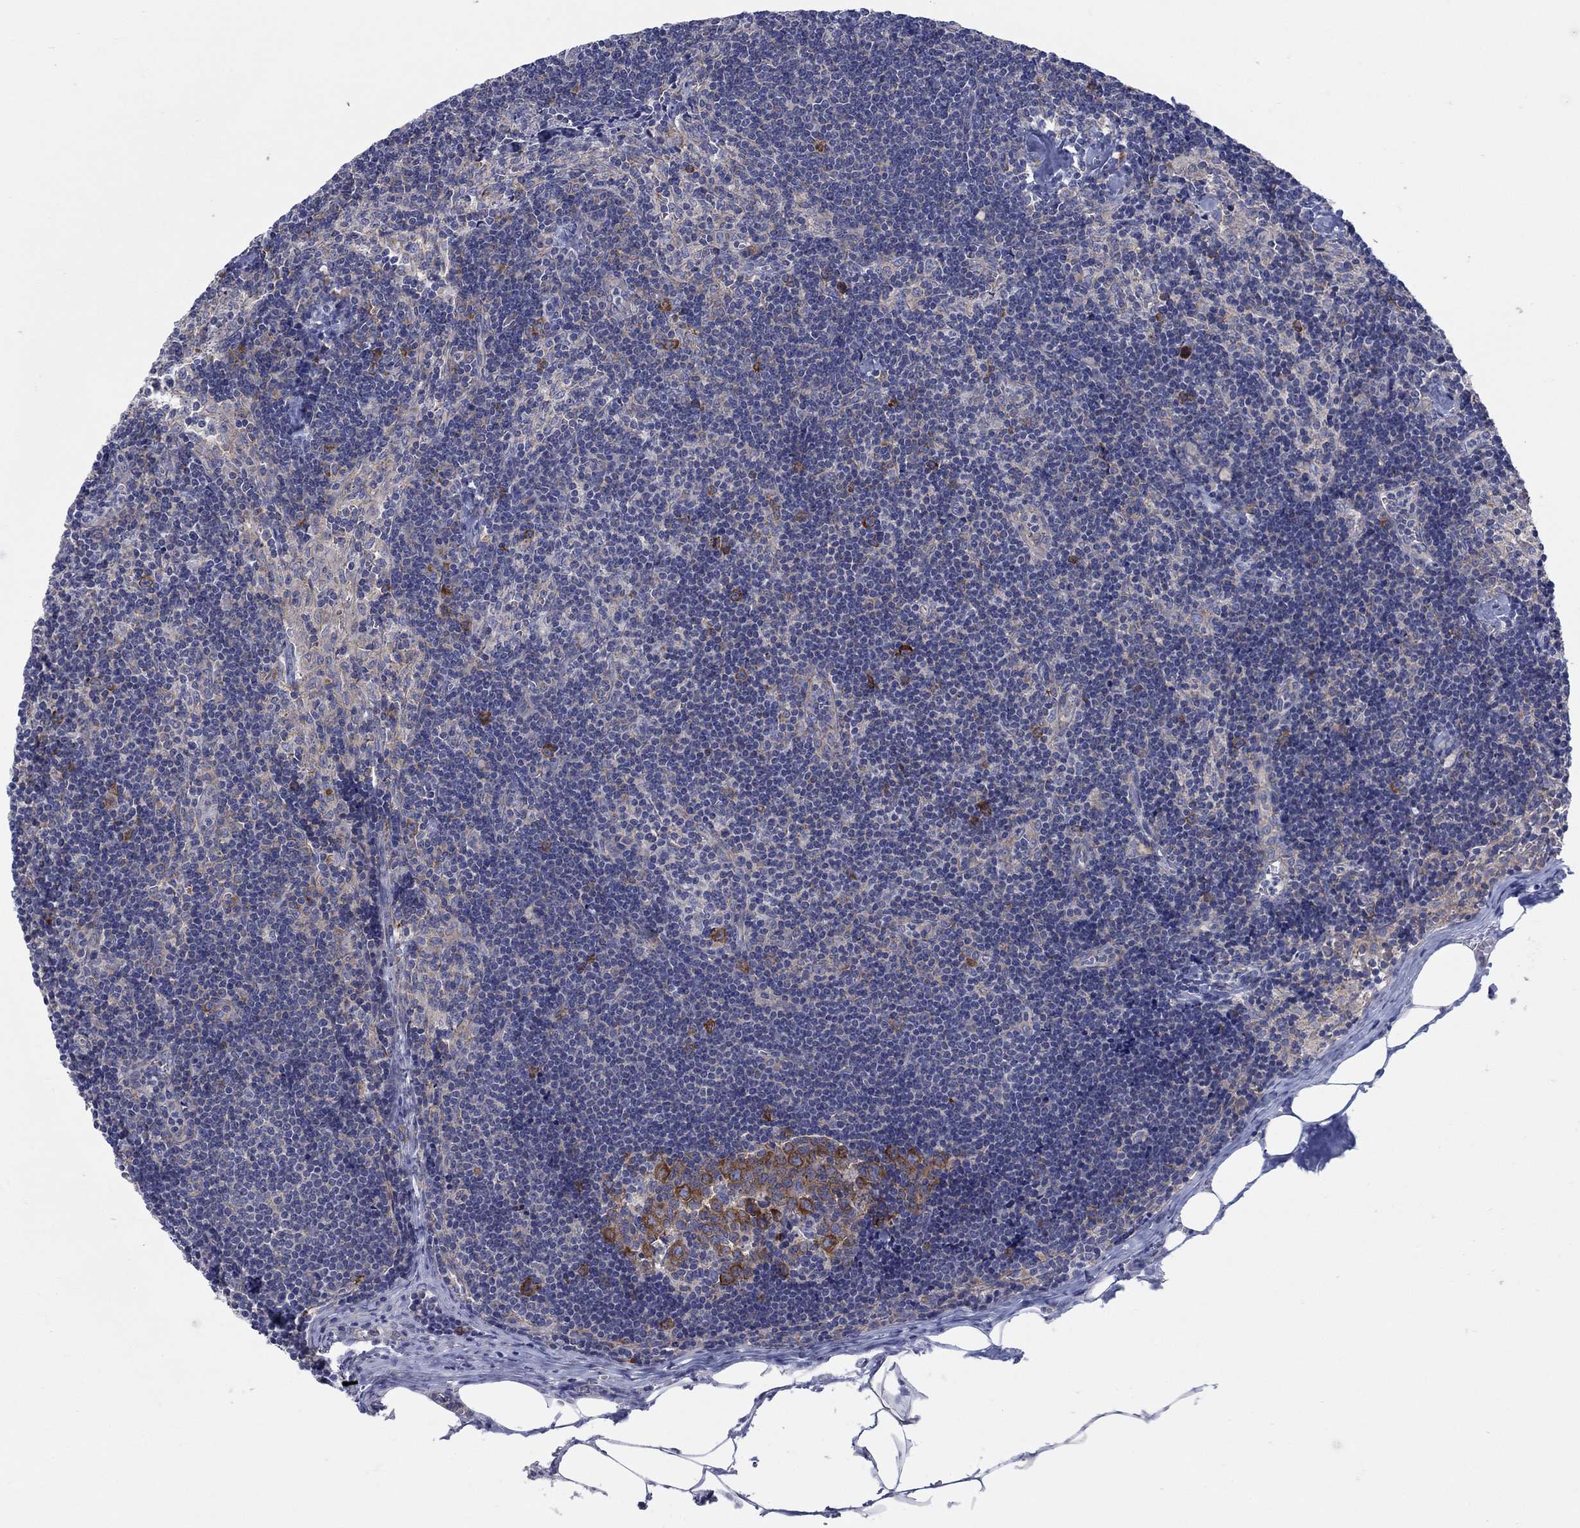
{"staining": {"intensity": "strong", "quantity": "<25%", "location": "cytoplasmic/membranous"}, "tissue": "lymph node", "cell_type": "Germinal center cells", "image_type": "normal", "snomed": [{"axis": "morphology", "description": "Normal tissue, NOS"}, {"axis": "topography", "description": "Lymph node"}], "caption": "The histopathology image reveals a brown stain indicating the presence of a protein in the cytoplasmic/membranous of germinal center cells in lymph node.", "gene": "TMEM59", "patient": {"sex": "female", "age": 51}}